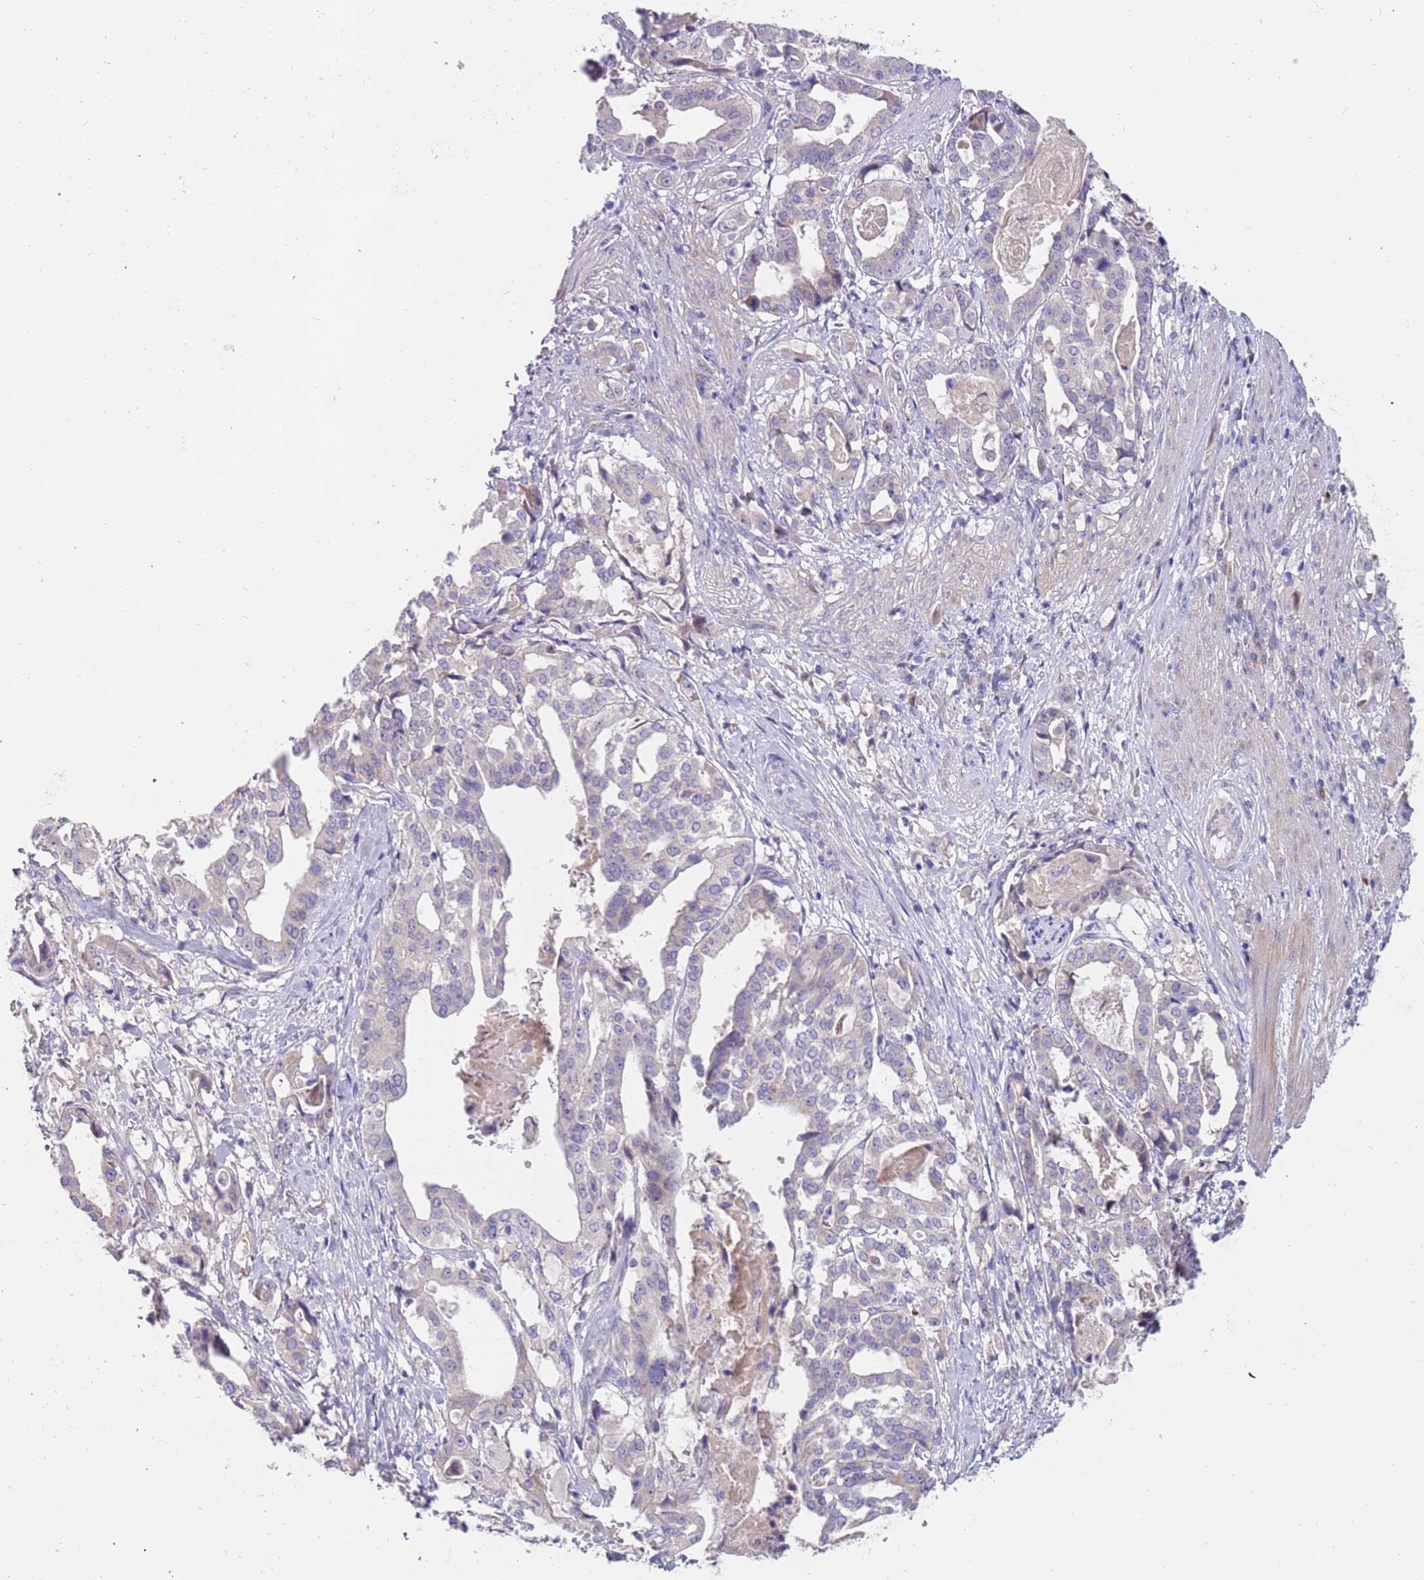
{"staining": {"intensity": "negative", "quantity": "none", "location": "none"}, "tissue": "stomach cancer", "cell_type": "Tumor cells", "image_type": "cancer", "snomed": [{"axis": "morphology", "description": "Adenocarcinoma, NOS"}, {"axis": "topography", "description": "Stomach"}], "caption": "The photomicrograph reveals no significant expression in tumor cells of stomach cancer (adenocarcinoma). (DAB immunohistochemistry with hematoxylin counter stain).", "gene": "ZNF746", "patient": {"sex": "male", "age": 48}}